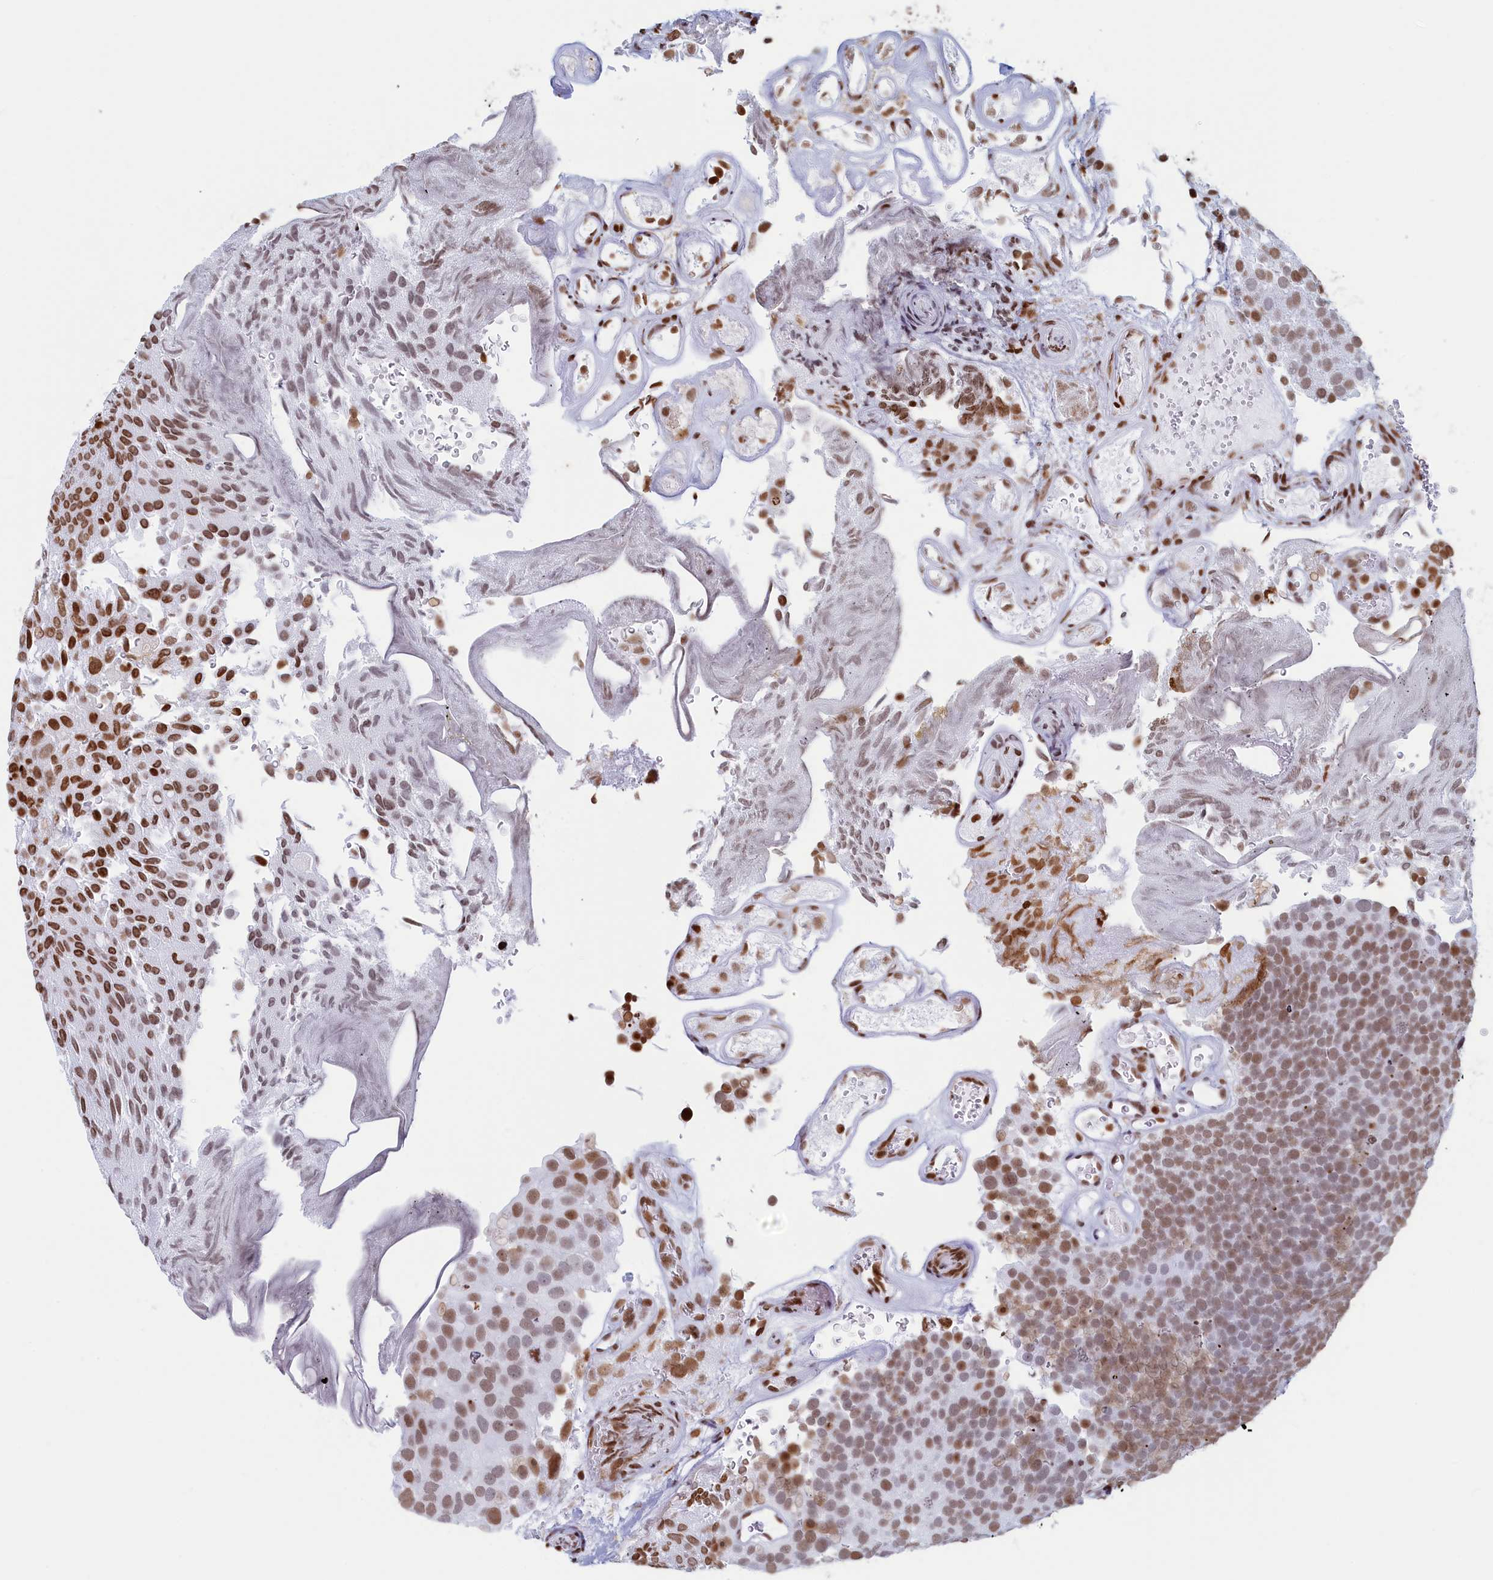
{"staining": {"intensity": "moderate", "quantity": ">75%", "location": "nuclear"}, "tissue": "urothelial cancer", "cell_type": "Tumor cells", "image_type": "cancer", "snomed": [{"axis": "morphology", "description": "Urothelial carcinoma, Low grade"}, {"axis": "topography", "description": "Urinary bladder"}], "caption": "Immunohistochemical staining of urothelial cancer demonstrates medium levels of moderate nuclear protein staining in approximately >75% of tumor cells.", "gene": "APOBEC3A", "patient": {"sex": "male", "age": 78}}